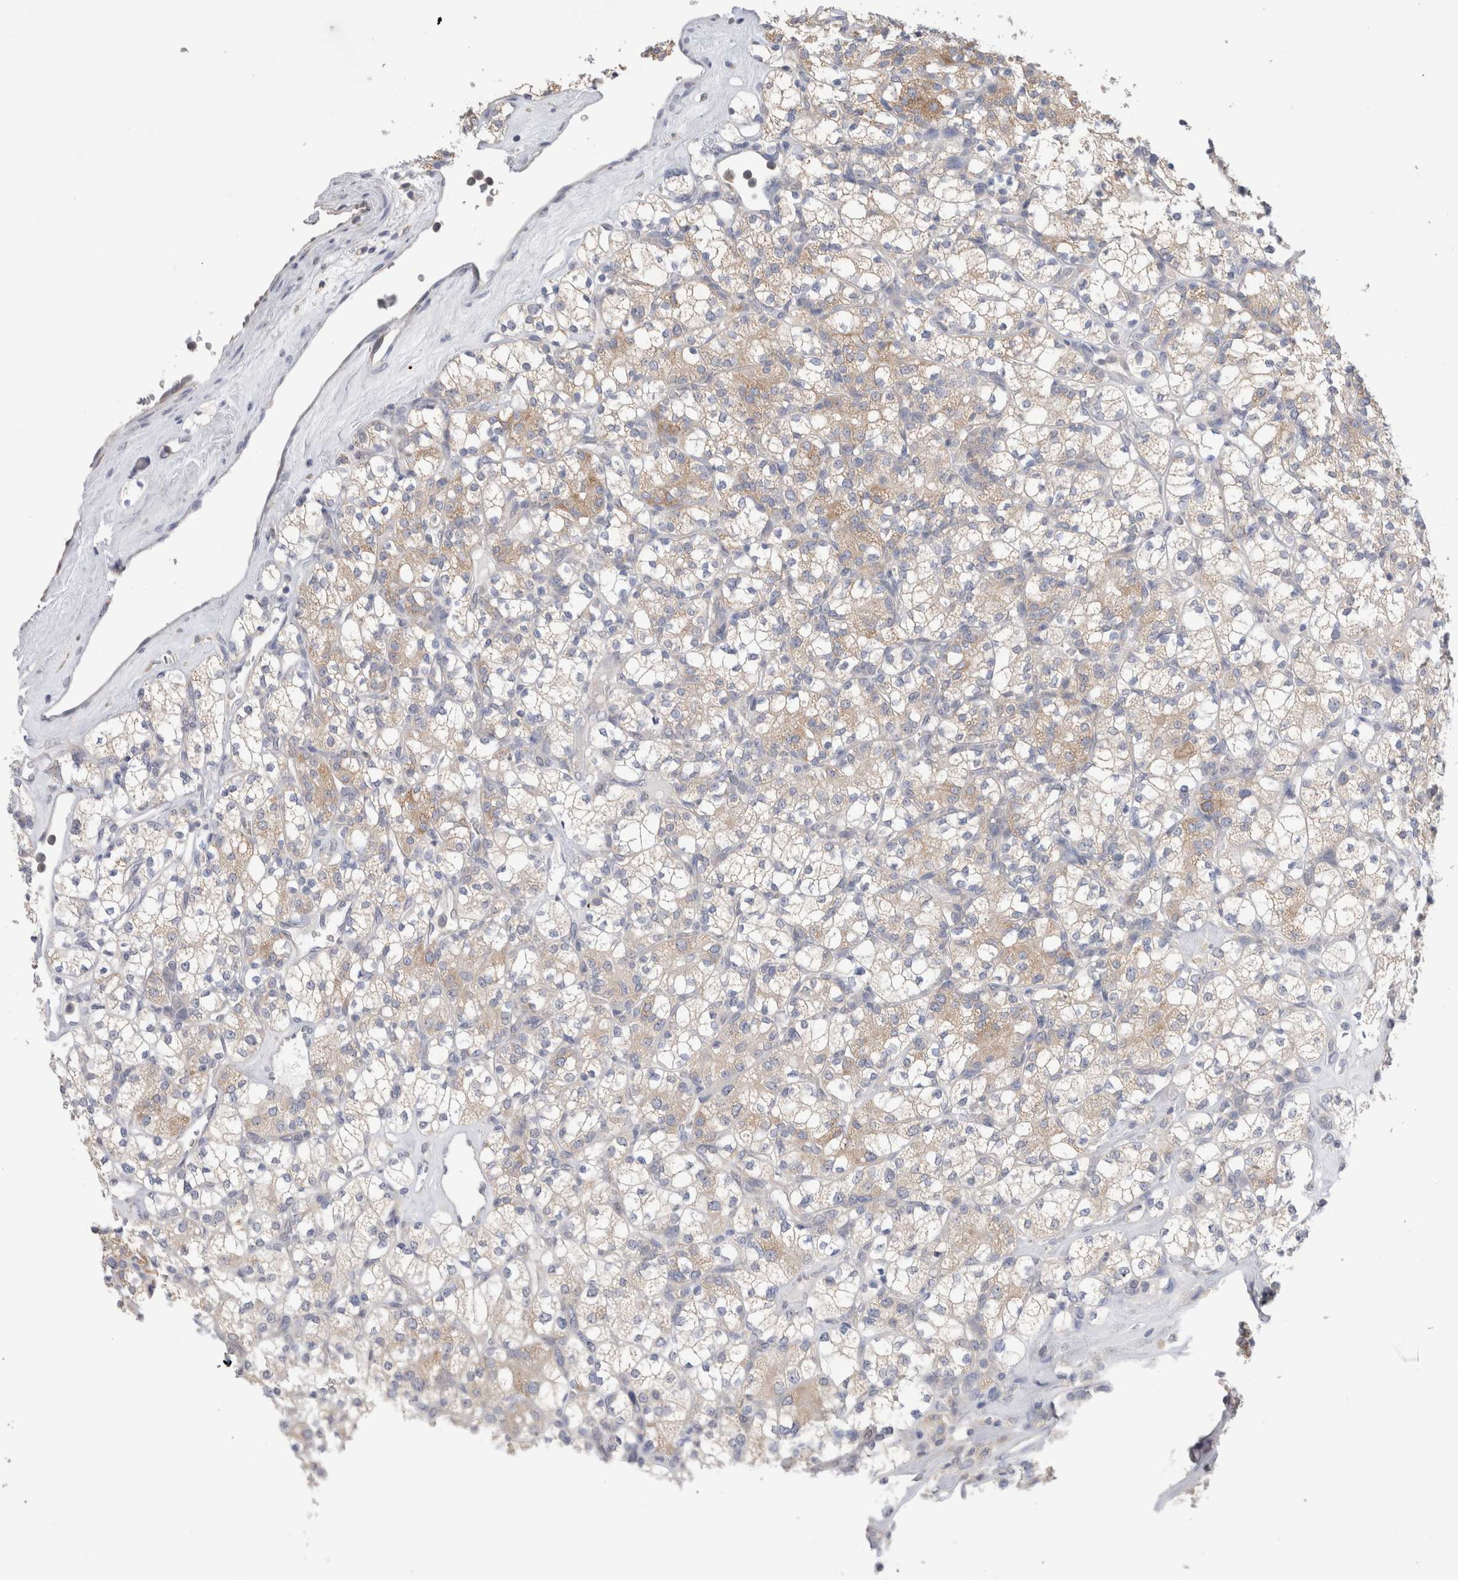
{"staining": {"intensity": "weak", "quantity": ">75%", "location": "cytoplasmic/membranous"}, "tissue": "renal cancer", "cell_type": "Tumor cells", "image_type": "cancer", "snomed": [{"axis": "morphology", "description": "Adenocarcinoma, NOS"}, {"axis": "topography", "description": "Kidney"}], "caption": "Immunohistochemical staining of renal adenocarcinoma displays low levels of weak cytoplasmic/membranous protein staining in approximately >75% of tumor cells.", "gene": "NDOR1", "patient": {"sex": "male", "age": 77}}